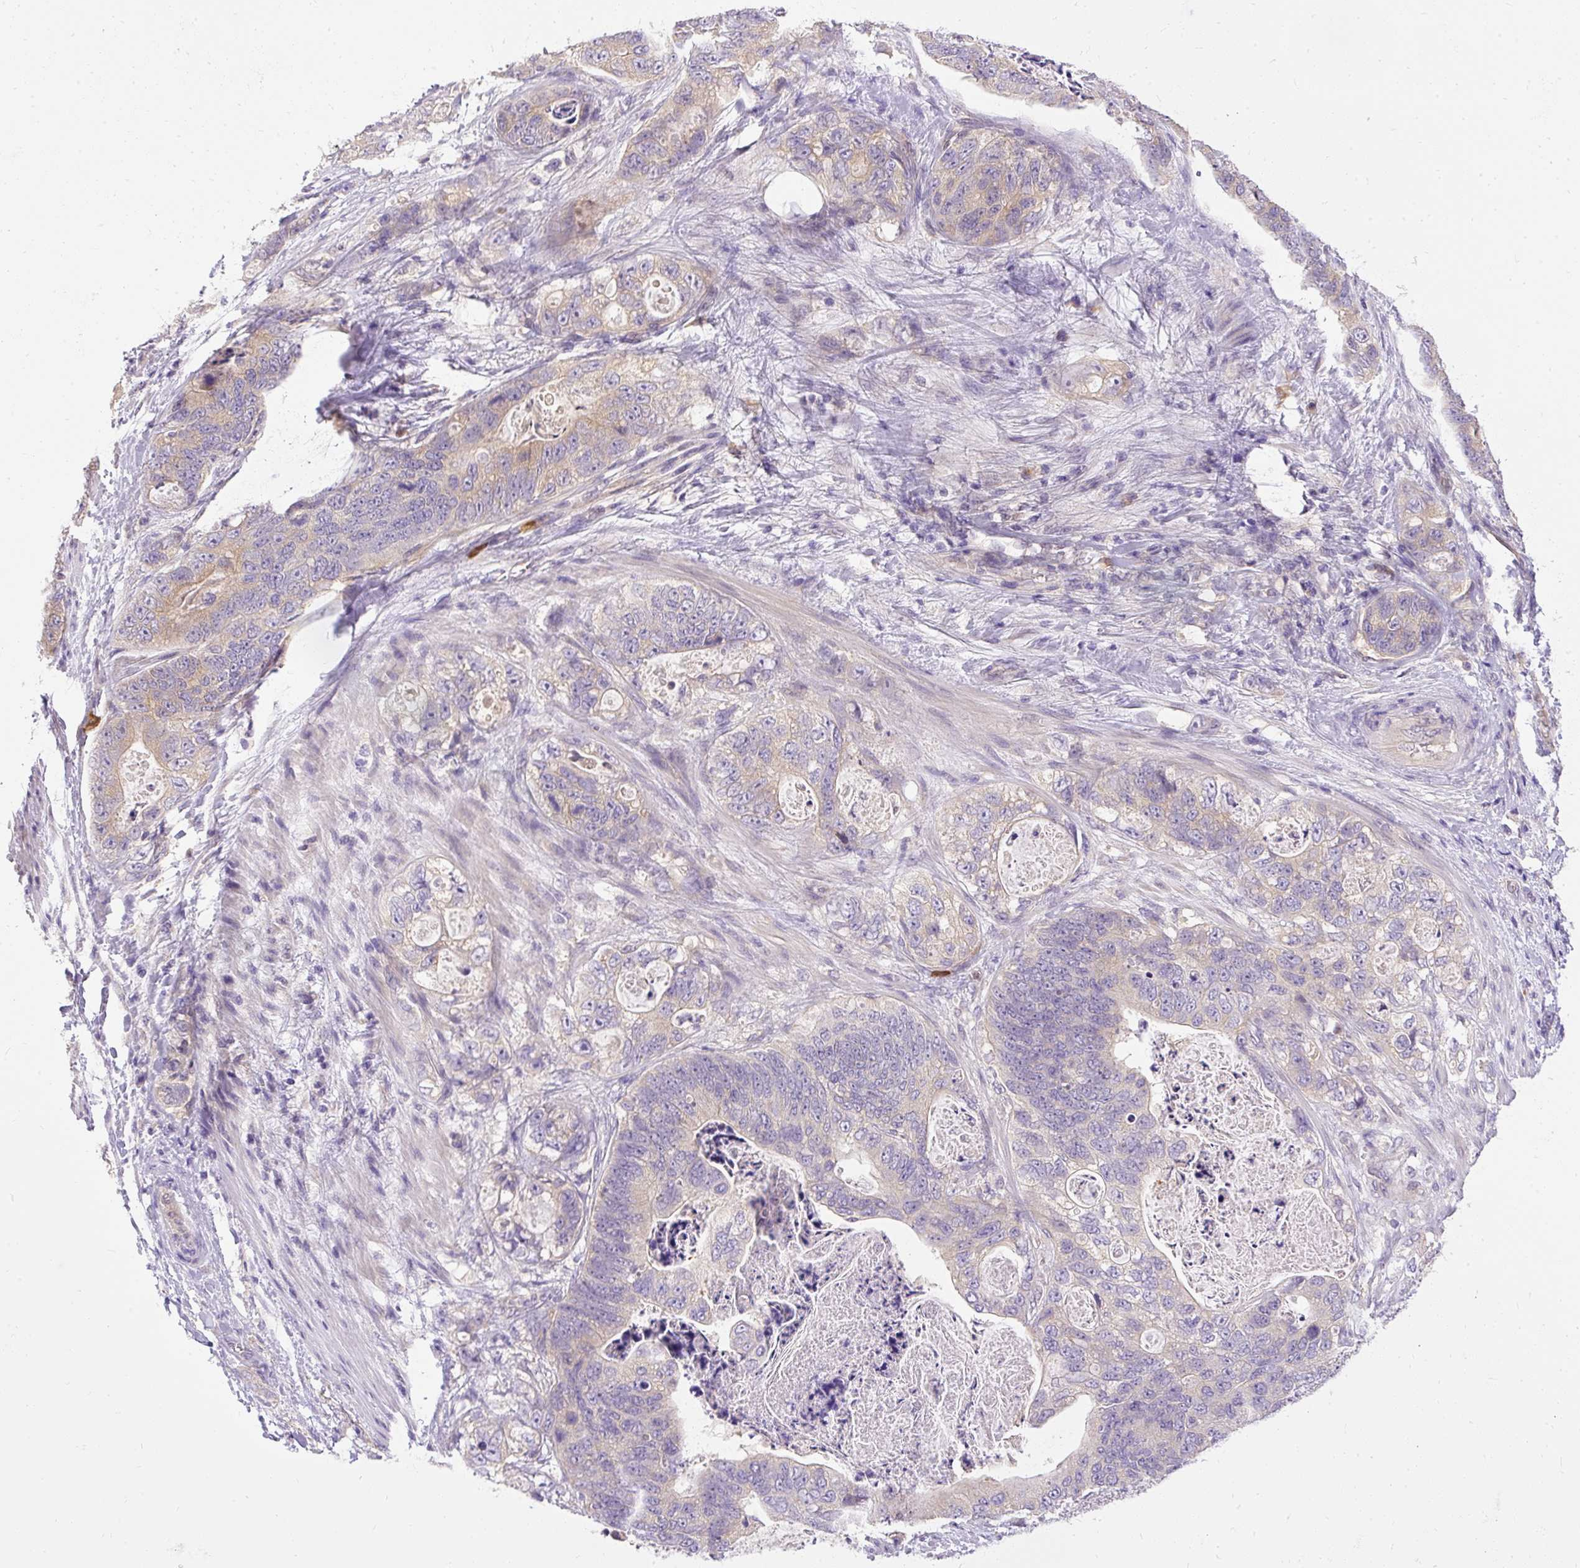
{"staining": {"intensity": "weak", "quantity": "<25%", "location": "cytoplasmic/membranous"}, "tissue": "stomach cancer", "cell_type": "Tumor cells", "image_type": "cancer", "snomed": [{"axis": "morphology", "description": "Normal tissue, NOS"}, {"axis": "morphology", "description": "Adenocarcinoma, NOS"}, {"axis": "topography", "description": "Stomach"}], "caption": "Adenocarcinoma (stomach) stained for a protein using immunohistochemistry demonstrates no expression tumor cells.", "gene": "CTTNBP2", "patient": {"sex": "female", "age": 89}}